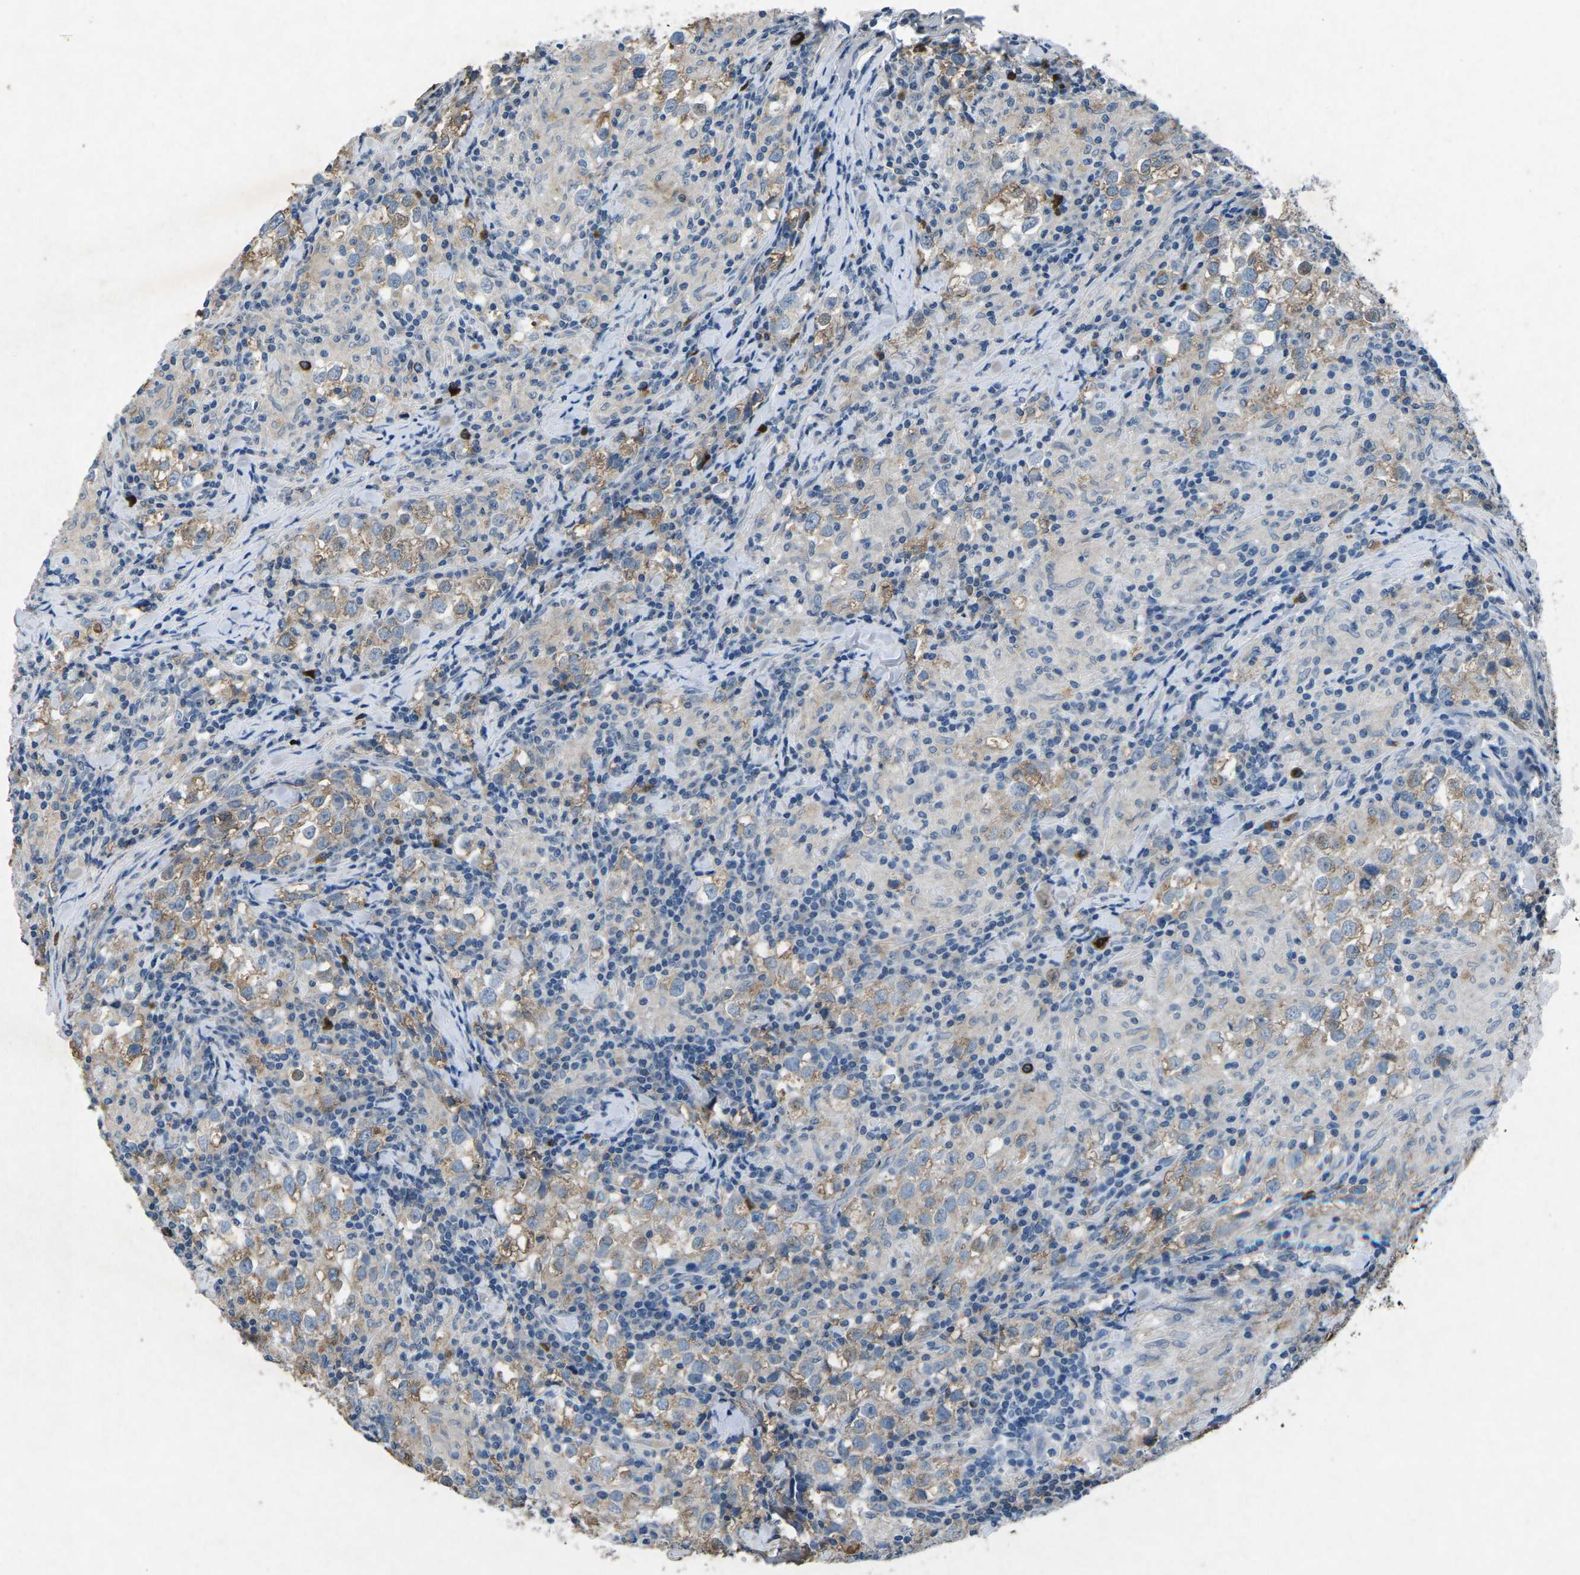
{"staining": {"intensity": "weak", "quantity": "25%-75%", "location": "cytoplasmic/membranous"}, "tissue": "testis cancer", "cell_type": "Tumor cells", "image_type": "cancer", "snomed": [{"axis": "morphology", "description": "Seminoma, NOS"}, {"axis": "morphology", "description": "Carcinoma, Embryonal, NOS"}, {"axis": "topography", "description": "Testis"}], "caption": "High-power microscopy captured an immunohistochemistry (IHC) image of testis cancer, revealing weak cytoplasmic/membranous positivity in about 25%-75% of tumor cells. The staining was performed using DAB (3,3'-diaminobenzidine) to visualize the protein expression in brown, while the nuclei were stained in blue with hematoxylin (Magnification: 20x).", "gene": "PLG", "patient": {"sex": "male", "age": 36}}